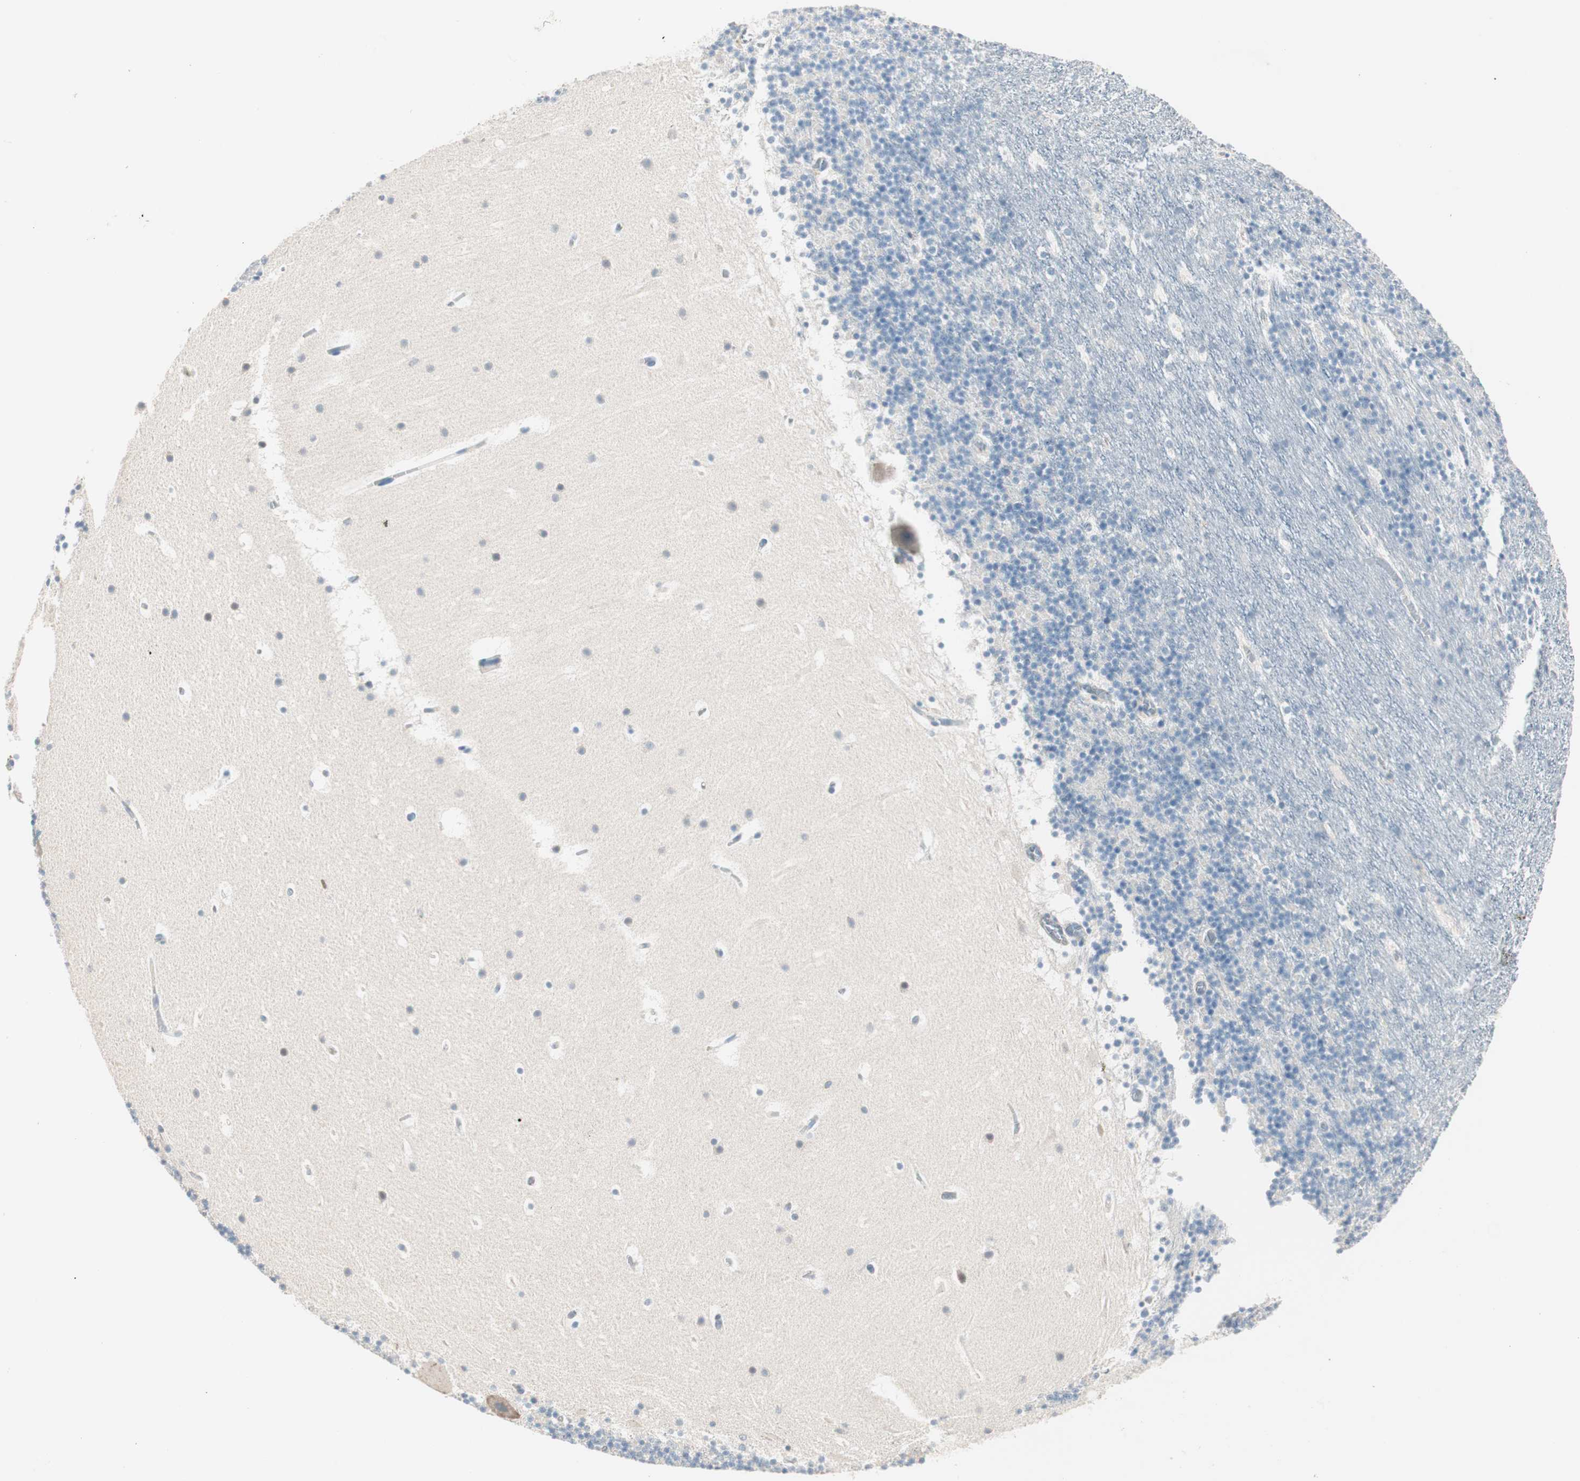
{"staining": {"intensity": "negative", "quantity": "none", "location": "none"}, "tissue": "cerebellum", "cell_type": "Cells in granular layer", "image_type": "normal", "snomed": [{"axis": "morphology", "description": "Normal tissue, NOS"}, {"axis": "topography", "description": "Cerebellum"}], "caption": "The histopathology image shows no staining of cells in granular layer in normal cerebellum. (DAB immunohistochemistry, high magnification).", "gene": "RAD54B", "patient": {"sex": "male", "age": 45}}